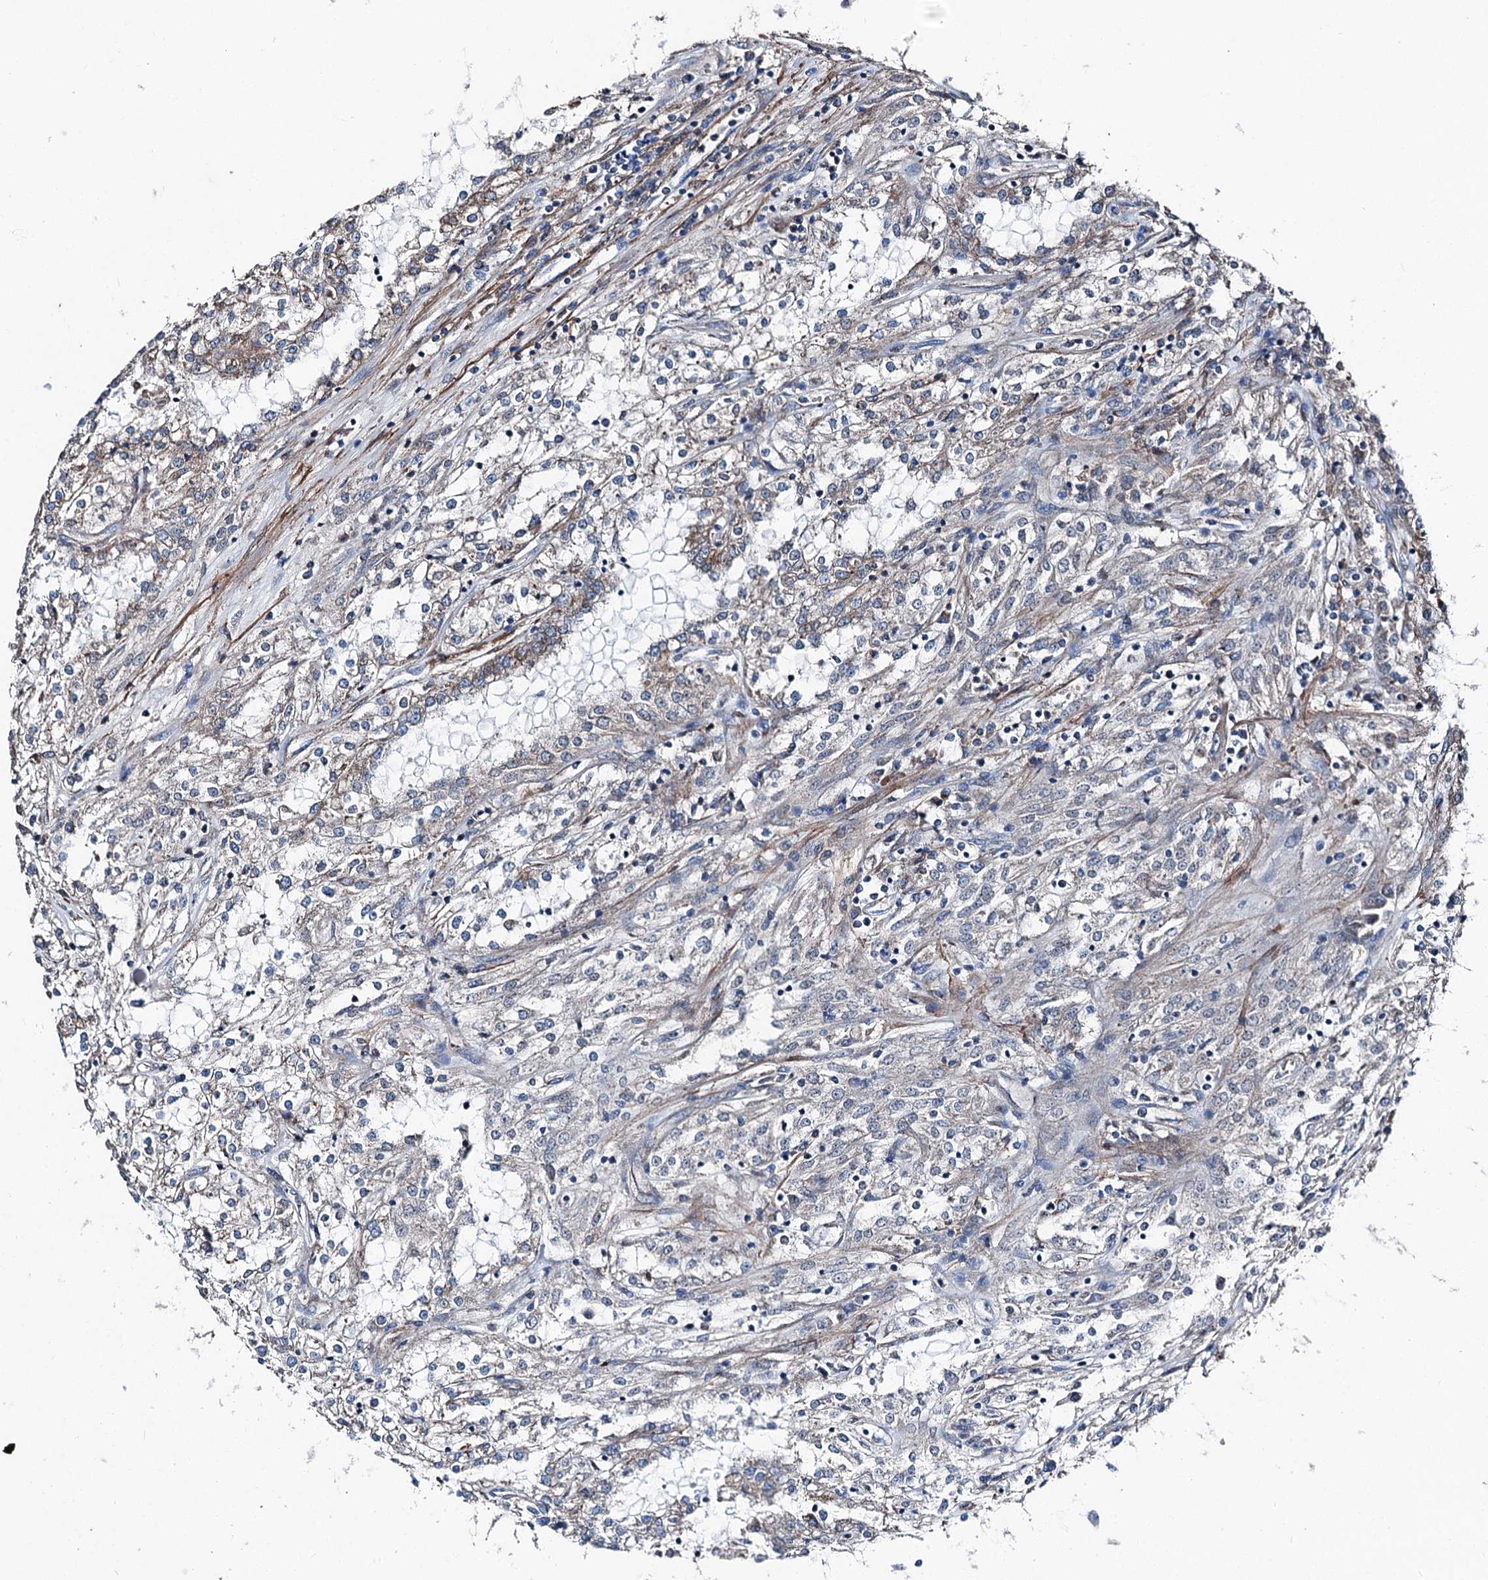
{"staining": {"intensity": "negative", "quantity": "none", "location": "none"}, "tissue": "renal cancer", "cell_type": "Tumor cells", "image_type": "cancer", "snomed": [{"axis": "morphology", "description": "Adenocarcinoma, NOS"}, {"axis": "topography", "description": "Kidney"}], "caption": "An immunohistochemistry micrograph of adenocarcinoma (renal) is shown. There is no staining in tumor cells of adenocarcinoma (renal).", "gene": "DDIAS", "patient": {"sex": "female", "age": 52}}